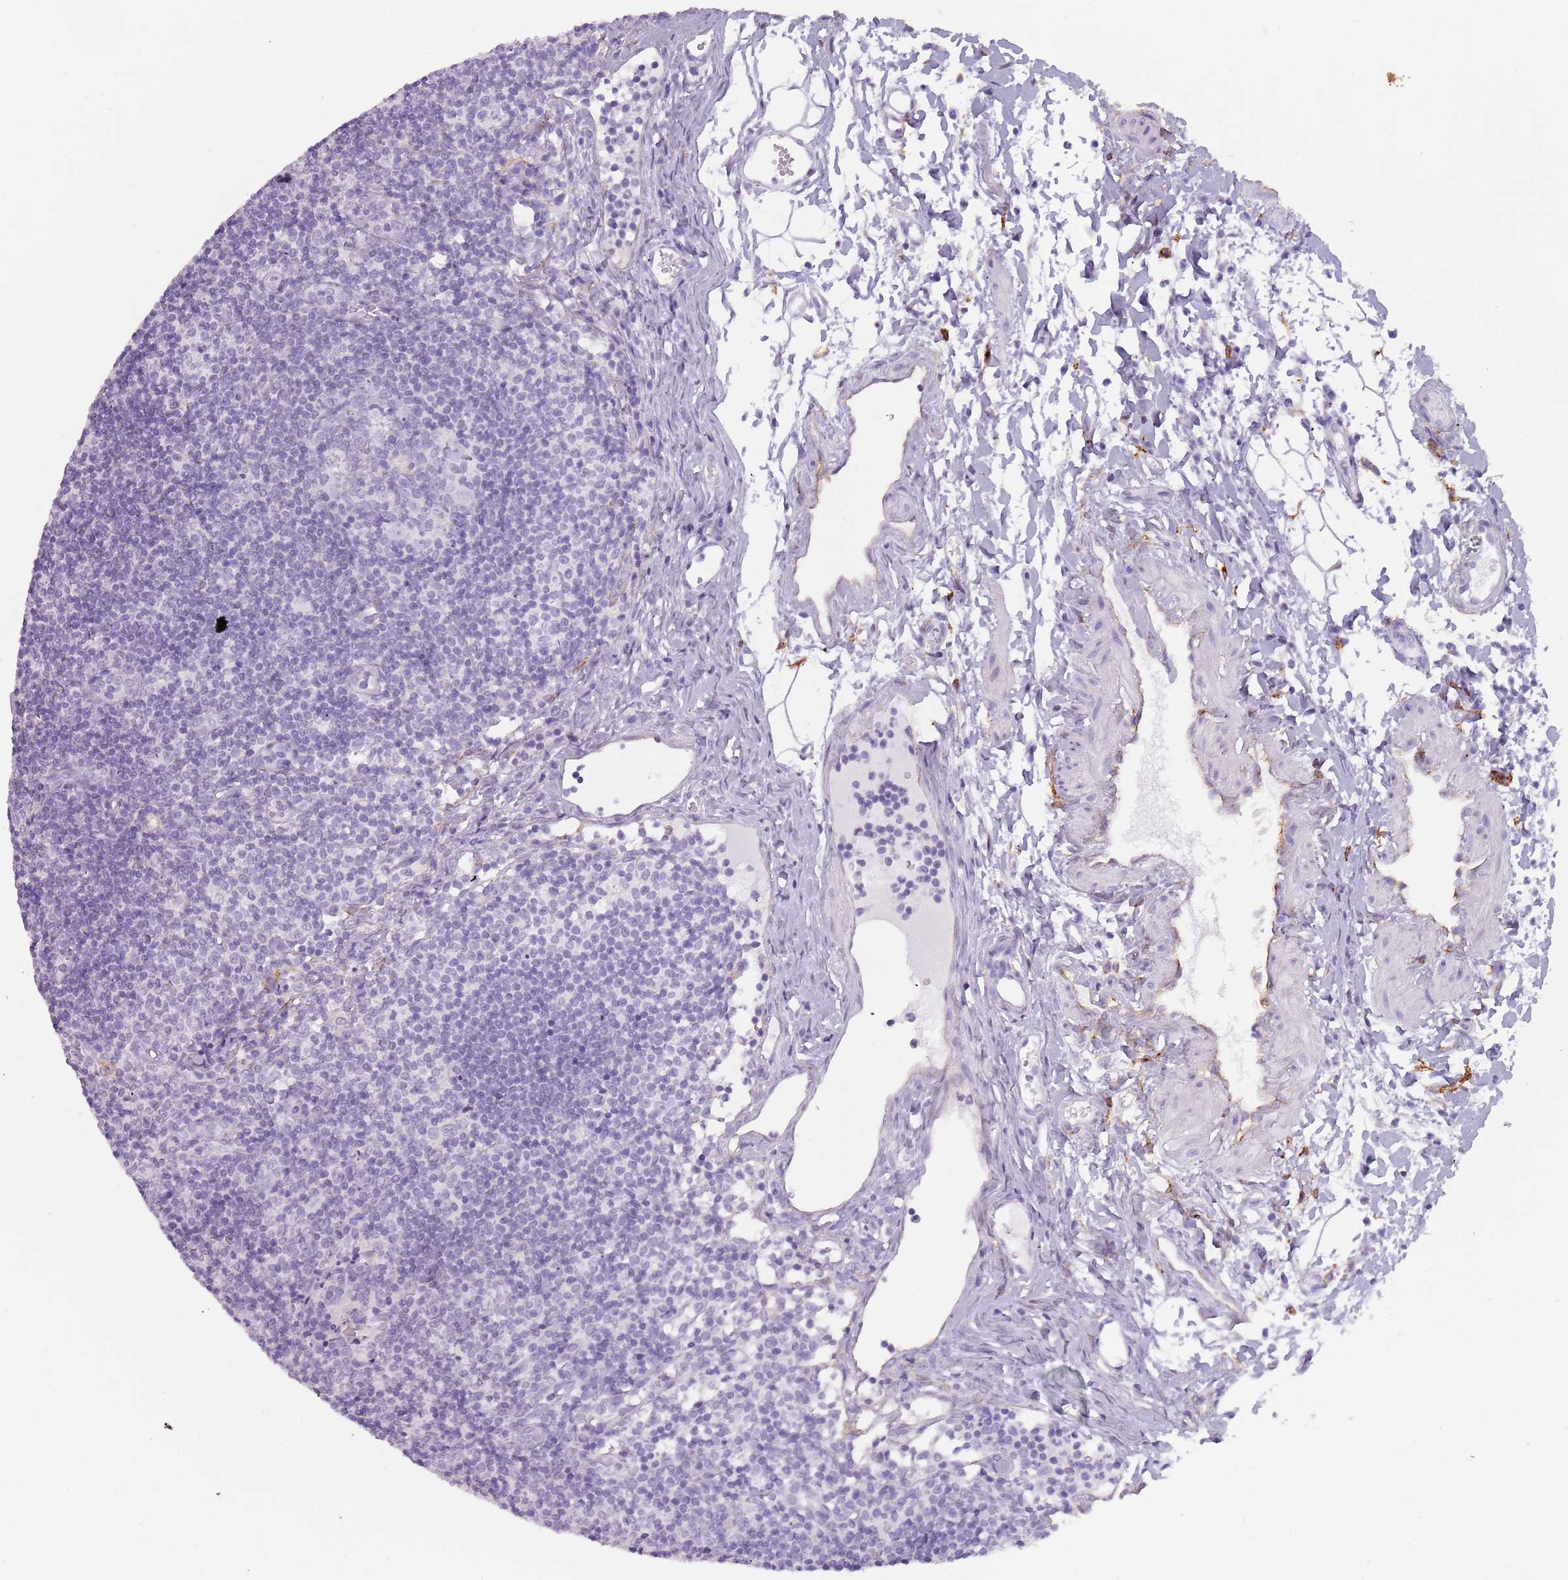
{"staining": {"intensity": "negative", "quantity": "none", "location": "none"}, "tissue": "lymph node", "cell_type": "Germinal center cells", "image_type": "normal", "snomed": [{"axis": "morphology", "description": "Normal tissue, NOS"}, {"axis": "topography", "description": "Lymph node"}], "caption": "This is a image of immunohistochemistry (IHC) staining of benign lymph node, which shows no positivity in germinal center cells.", "gene": "COLEC12", "patient": {"sex": "female", "age": 37}}